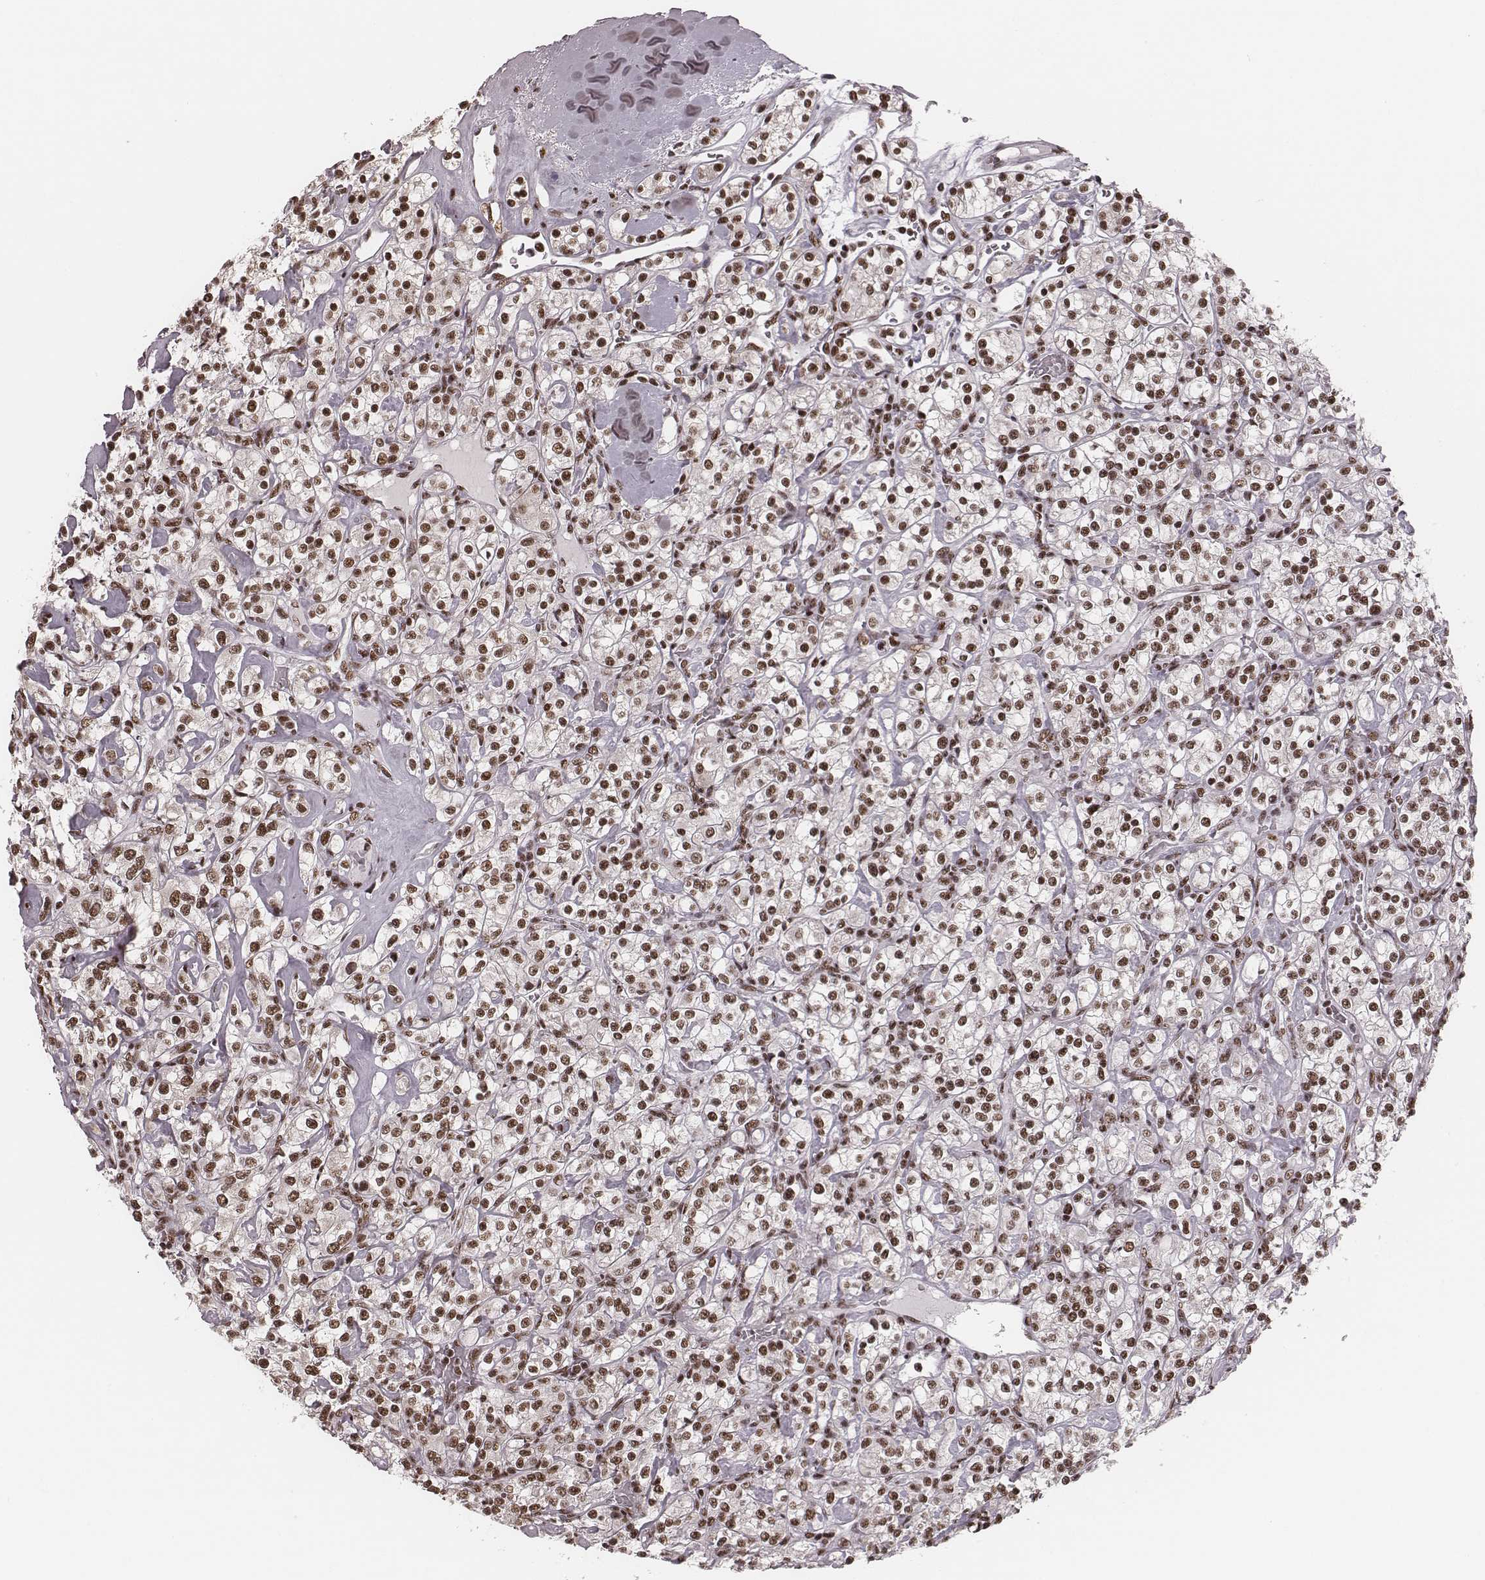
{"staining": {"intensity": "strong", "quantity": ">75%", "location": "nuclear"}, "tissue": "renal cancer", "cell_type": "Tumor cells", "image_type": "cancer", "snomed": [{"axis": "morphology", "description": "Adenocarcinoma, NOS"}, {"axis": "topography", "description": "Kidney"}], "caption": "Tumor cells display high levels of strong nuclear expression in approximately >75% of cells in human renal cancer.", "gene": "LUC7L", "patient": {"sex": "male", "age": 77}}